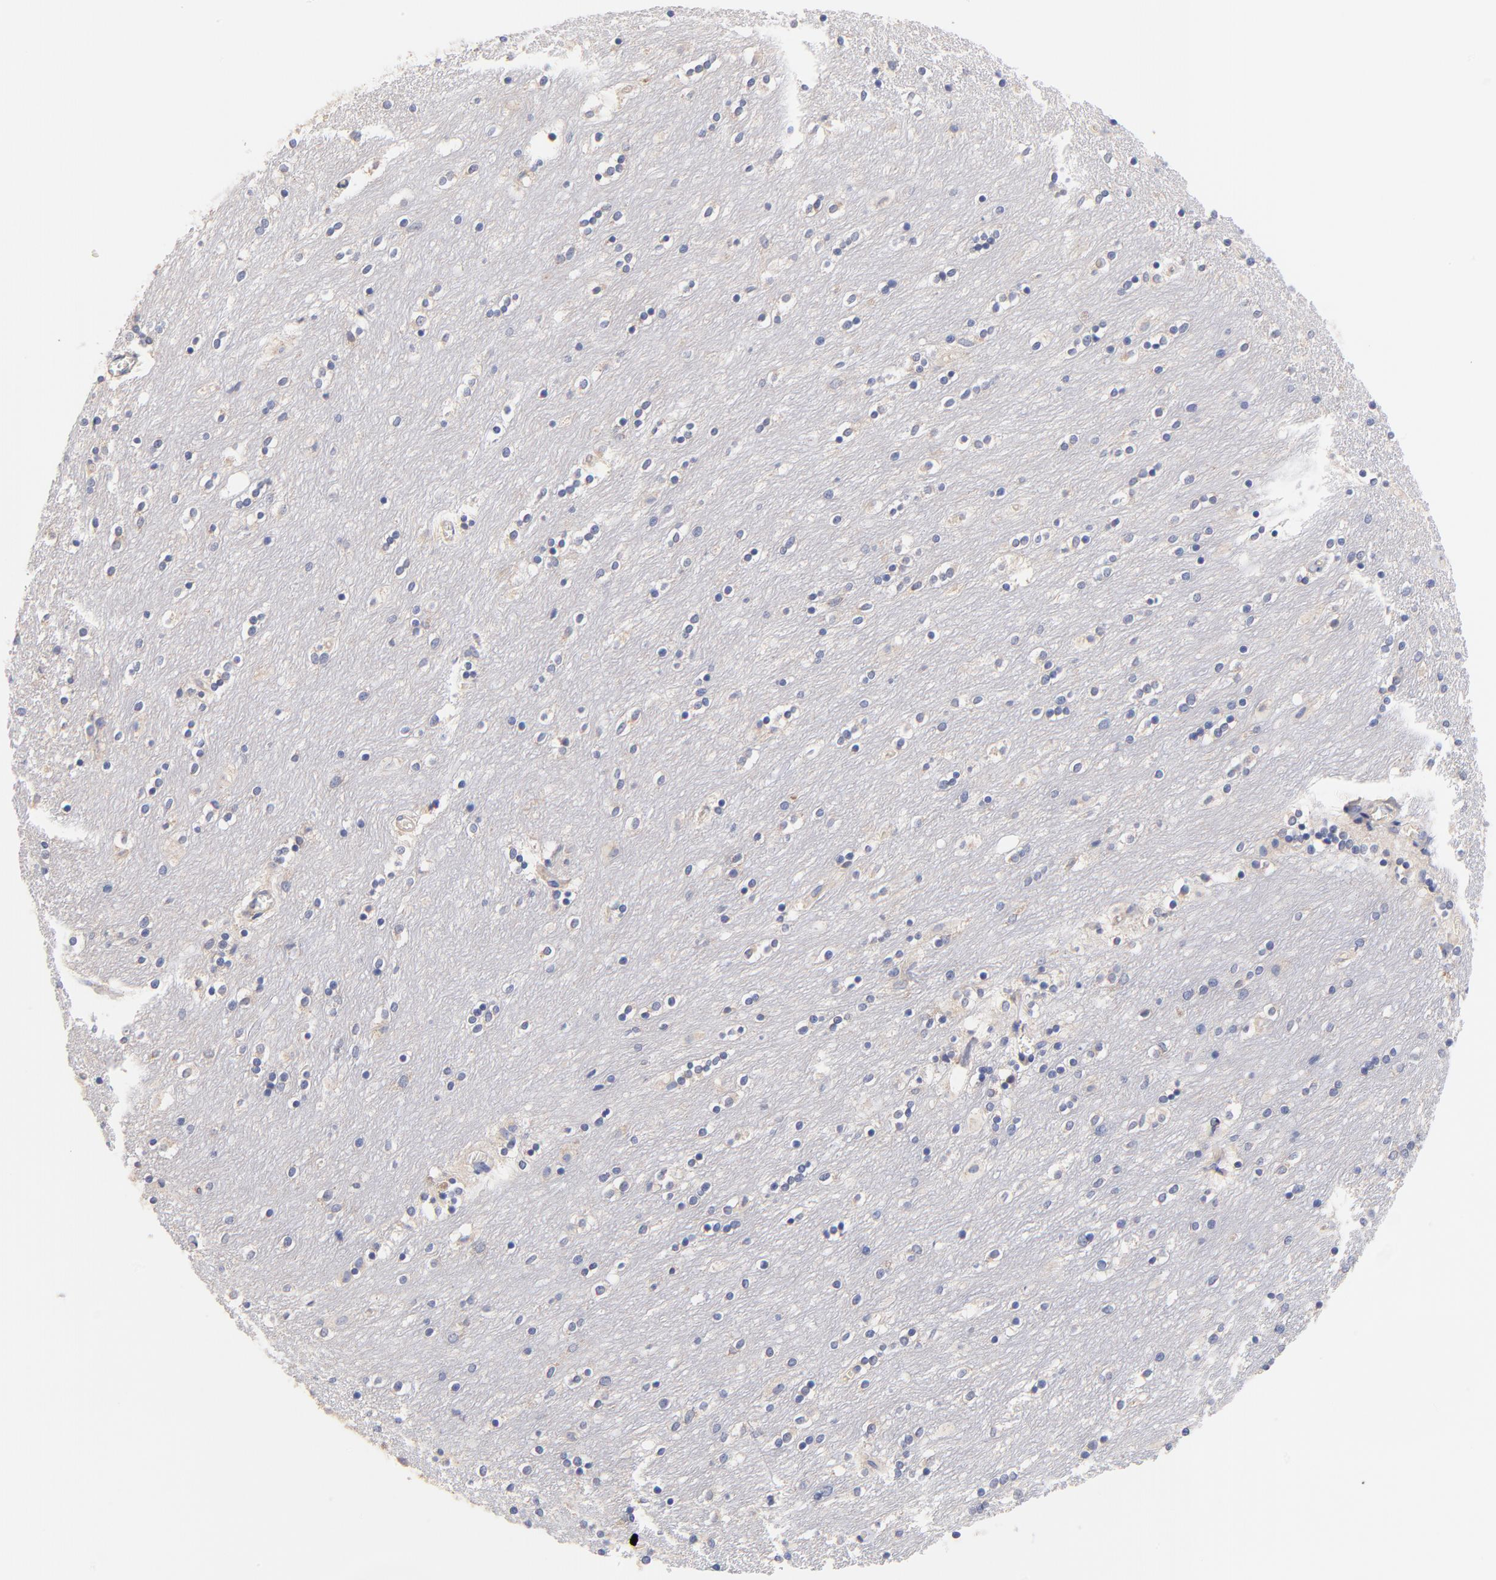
{"staining": {"intensity": "negative", "quantity": "none", "location": "none"}, "tissue": "caudate", "cell_type": "Glial cells", "image_type": "normal", "snomed": [{"axis": "morphology", "description": "Normal tissue, NOS"}, {"axis": "topography", "description": "Lateral ventricle wall"}], "caption": "DAB (3,3'-diaminobenzidine) immunohistochemical staining of unremarkable caudate displays no significant expression in glial cells.", "gene": "TNFRSF13C", "patient": {"sex": "female", "age": 54}}